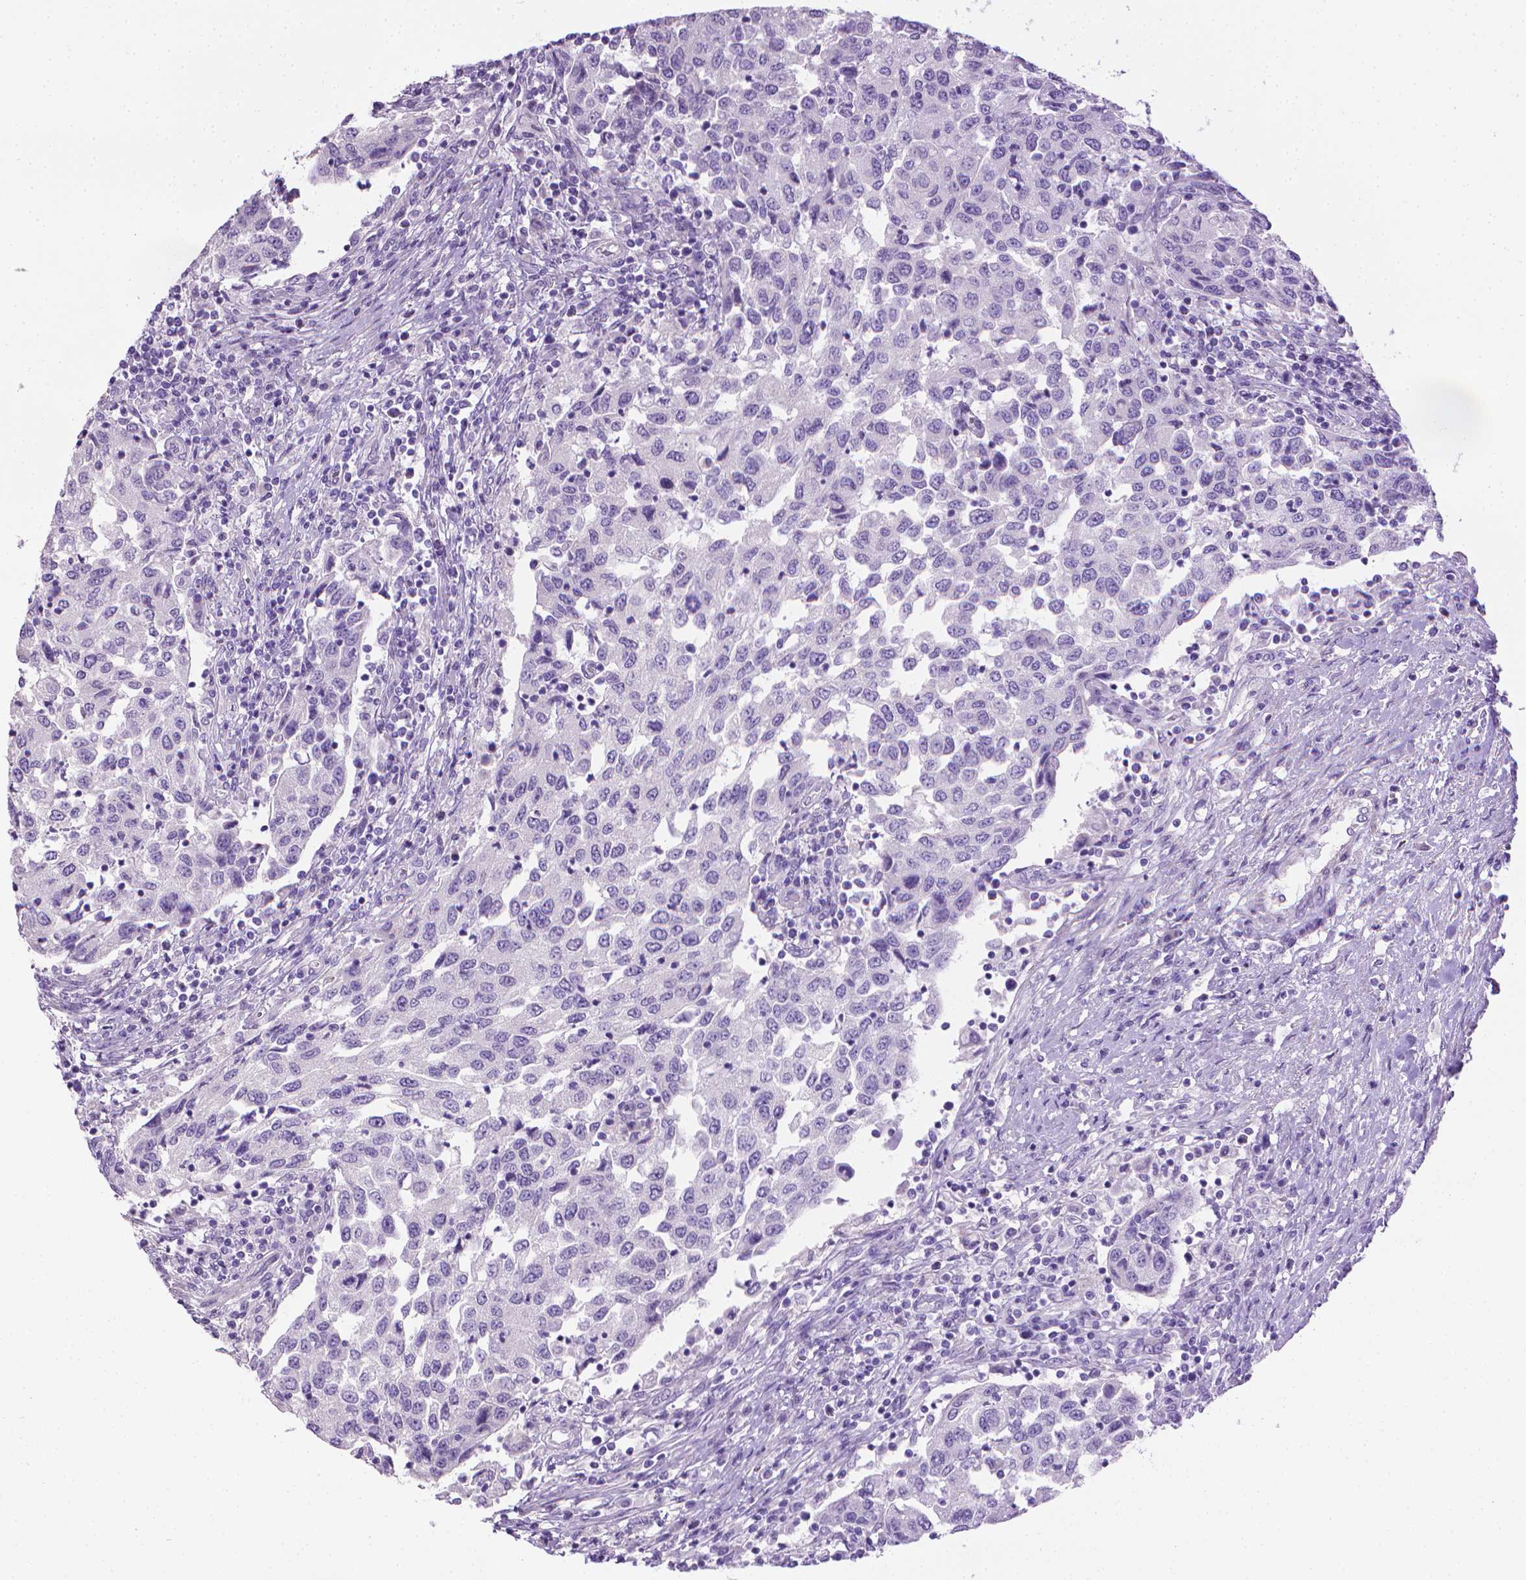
{"staining": {"intensity": "negative", "quantity": "none", "location": "none"}, "tissue": "urothelial cancer", "cell_type": "Tumor cells", "image_type": "cancer", "snomed": [{"axis": "morphology", "description": "Urothelial carcinoma, High grade"}, {"axis": "topography", "description": "Urinary bladder"}], "caption": "Human urothelial cancer stained for a protein using immunohistochemistry (IHC) displays no positivity in tumor cells.", "gene": "PNMA2", "patient": {"sex": "female", "age": 78}}